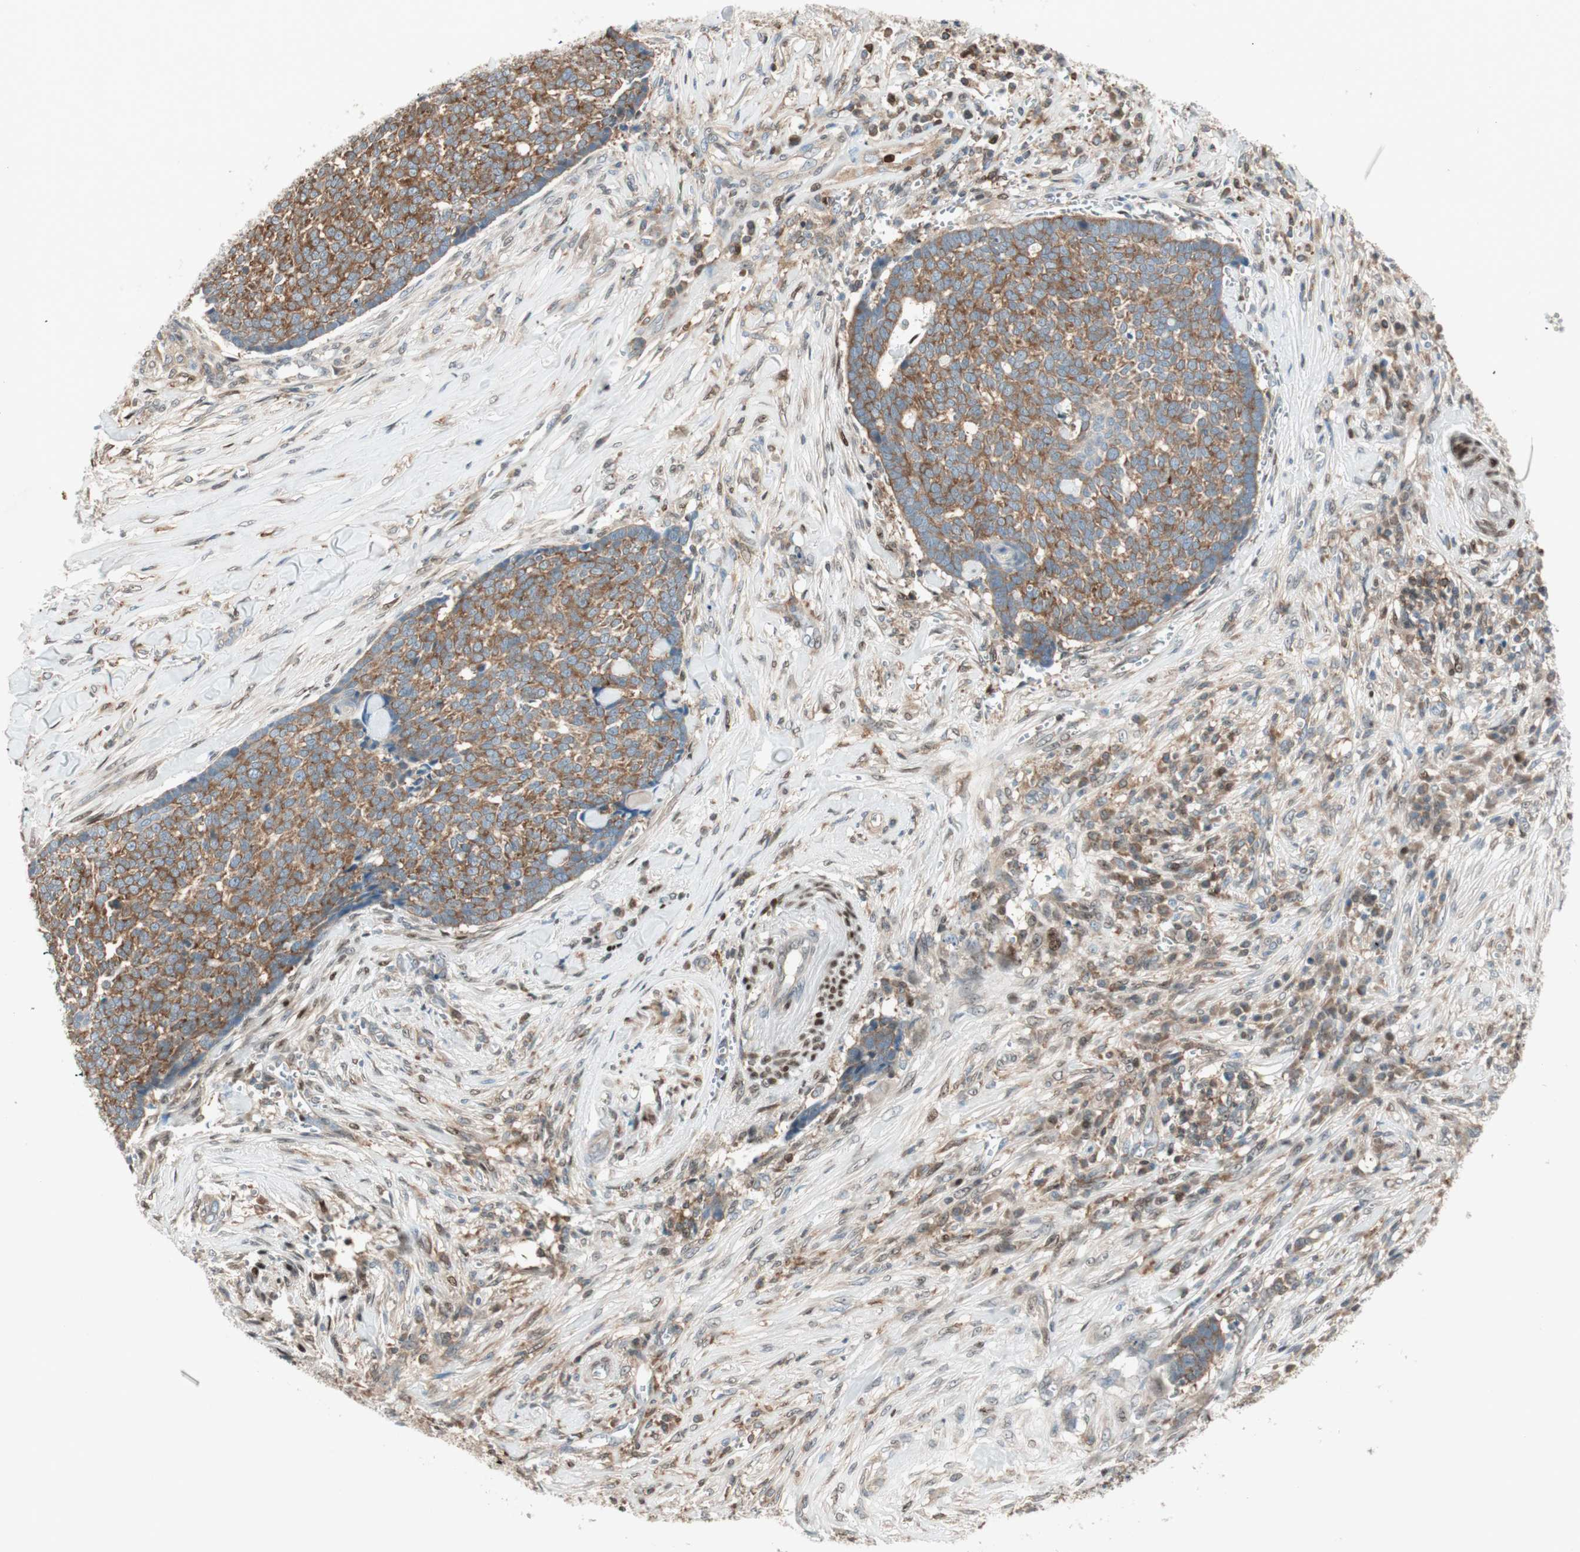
{"staining": {"intensity": "strong", "quantity": ">75%", "location": "cytoplasmic/membranous"}, "tissue": "skin cancer", "cell_type": "Tumor cells", "image_type": "cancer", "snomed": [{"axis": "morphology", "description": "Basal cell carcinoma"}, {"axis": "topography", "description": "Skin"}], "caption": "IHC (DAB (3,3'-diaminobenzidine)) staining of skin cancer displays strong cytoplasmic/membranous protein staining in about >75% of tumor cells.", "gene": "BIN1", "patient": {"sex": "male", "age": 84}}